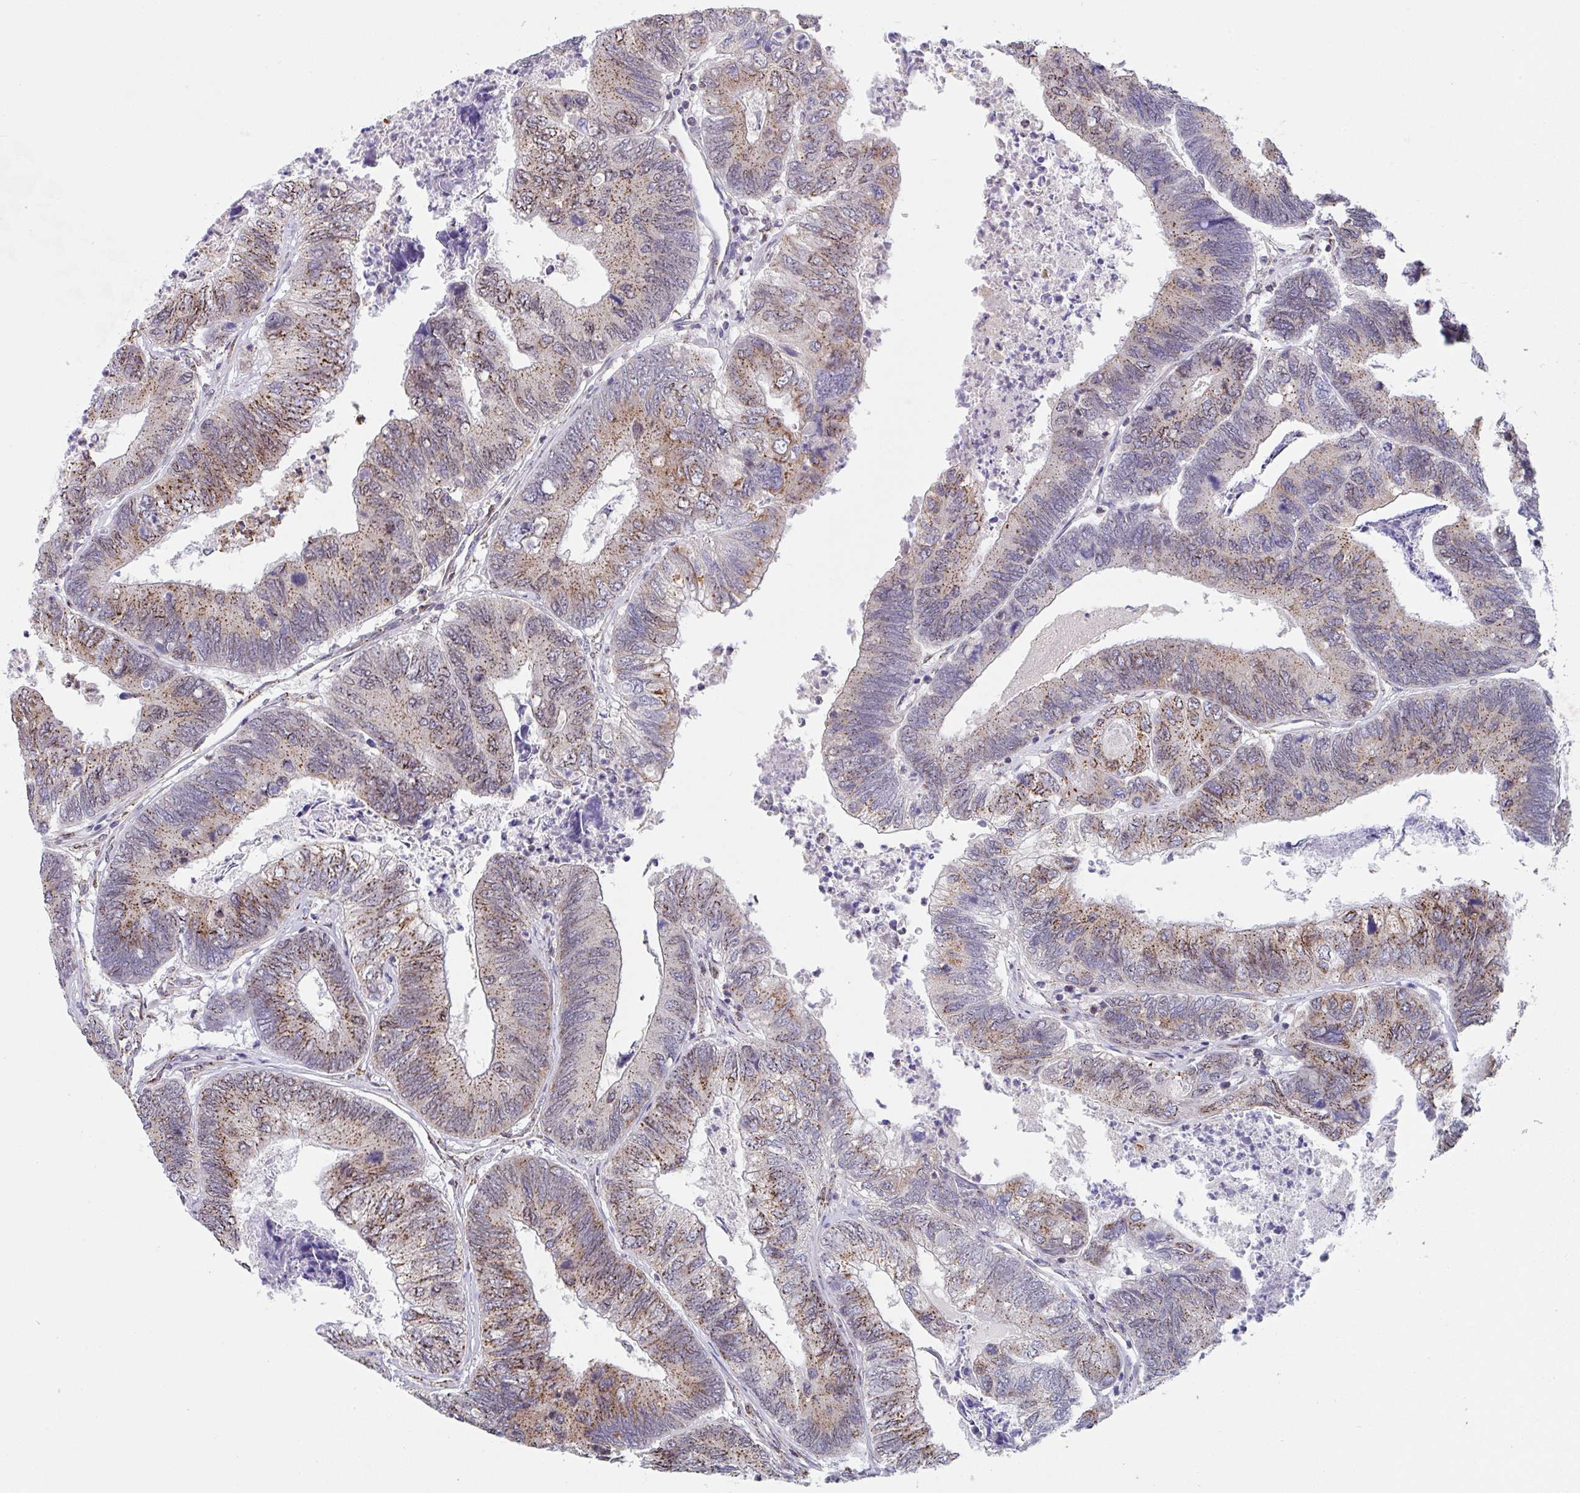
{"staining": {"intensity": "moderate", "quantity": ">75%", "location": "cytoplasmic/membranous"}, "tissue": "colorectal cancer", "cell_type": "Tumor cells", "image_type": "cancer", "snomed": [{"axis": "morphology", "description": "Adenocarcinoma, NOS"}, {"axis": "topography", "description": "Colon"}], "caption": "Colorectal adenocarcinoma stained for a protein (brown) shows moderate cytoplasmic/membranous positive staining in approximately >75% of tumor cells.", "gene": "PROSER3", "patient": {"sex": "female", "age": 67}}